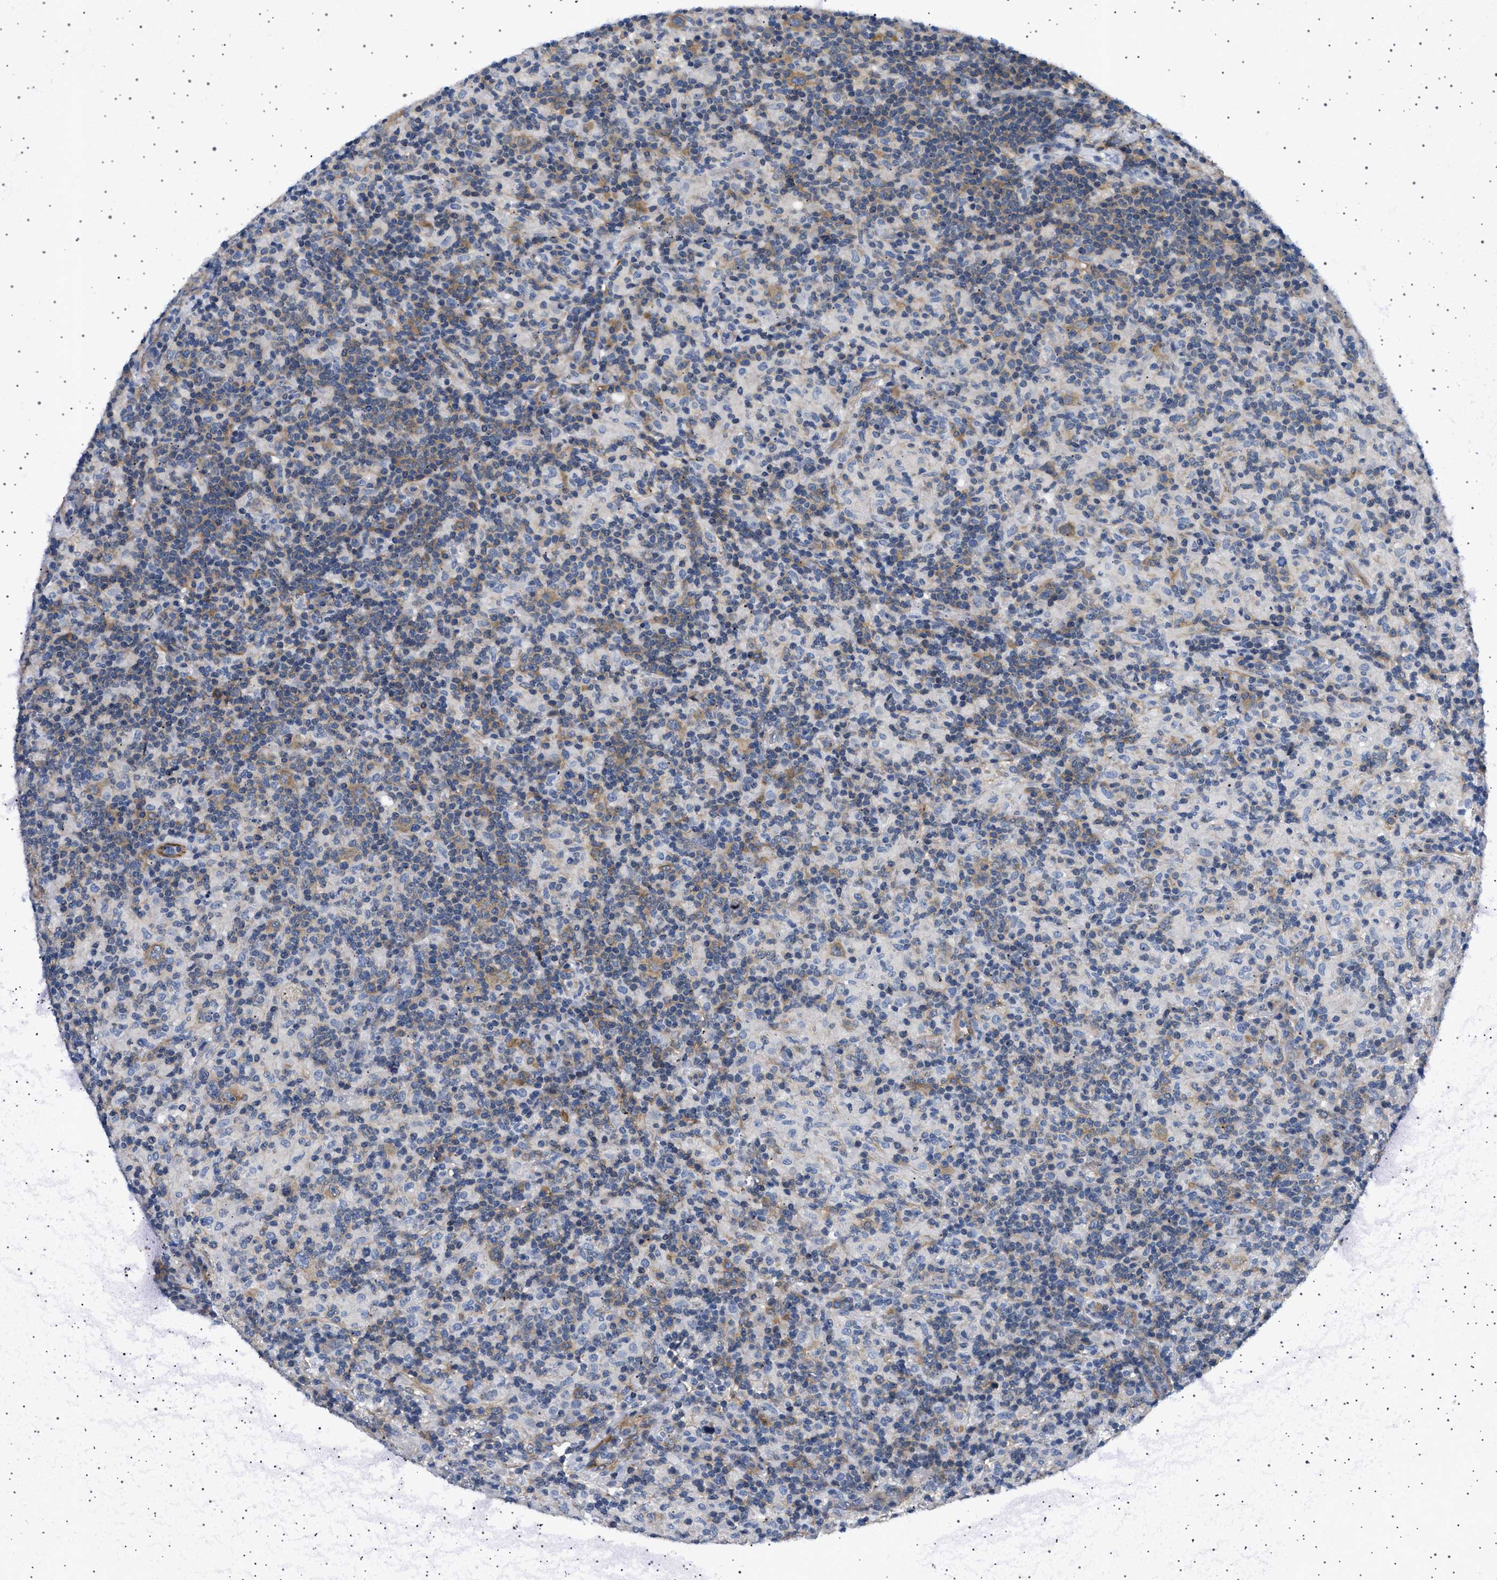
{"staining": {"intensity": "moderate", "quantity": "25%-75%", "location": "cytoplasmic/membranous"}, "tissue": "lymphoma", "cell_type": "Tumor cells", "image_type": "cancer", "snomed": [{"axis": "morphology", "description": "Hodgkin's disease, NOS"}, {"axis": "topography", "description": "Lymph node"}], "caption": "The histopathology image shows staining of Hodgkin's disease, revealing moderate cytoplasmic/membranous protein staining (brown color) within tumor cells.", "gene": "PLPP6", "patient": {"sex": "male", "age": 70}}